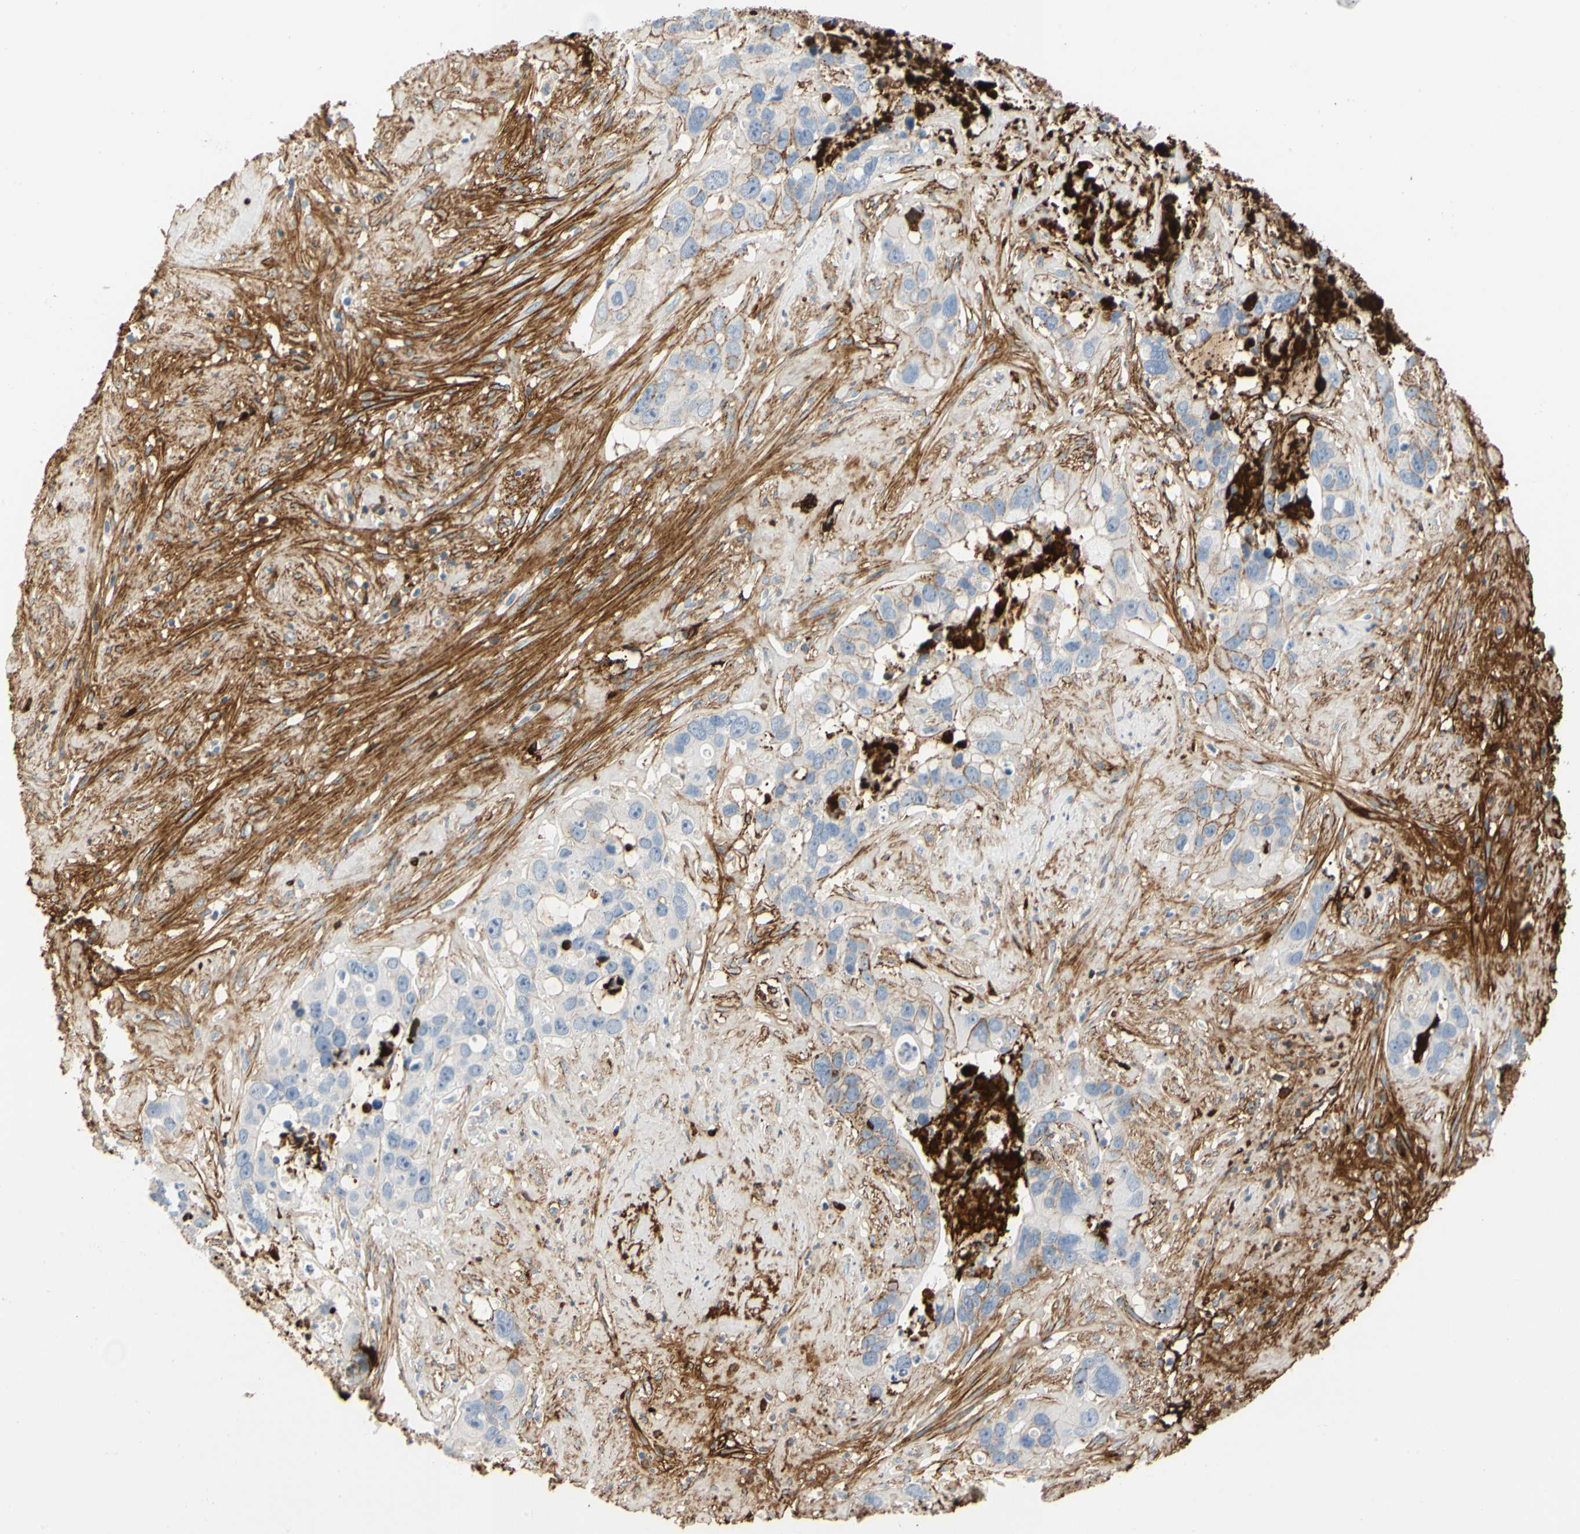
{"staining": {"intensity": "weak", "quantity": "25%-75%", "location": "cytoplasmic/membranous"}, "tissue": "liver cancer", "cell_type": "Tumor cells", "image_type": "cancer", "snomed": [{"axis": "morphology", "description": "Cholangiocarcinoma"}, {"axis": "topography", "description": "Liver"}], "caption": "Protein staining of liver cancer (cholangiocarcinoma) tissue demonstrates weak cytoplasmic/membranous staining in approximately 25%-75% of tumor cells.", "gene": "FGB", "patient": {"sex": "female", "age": 65}}